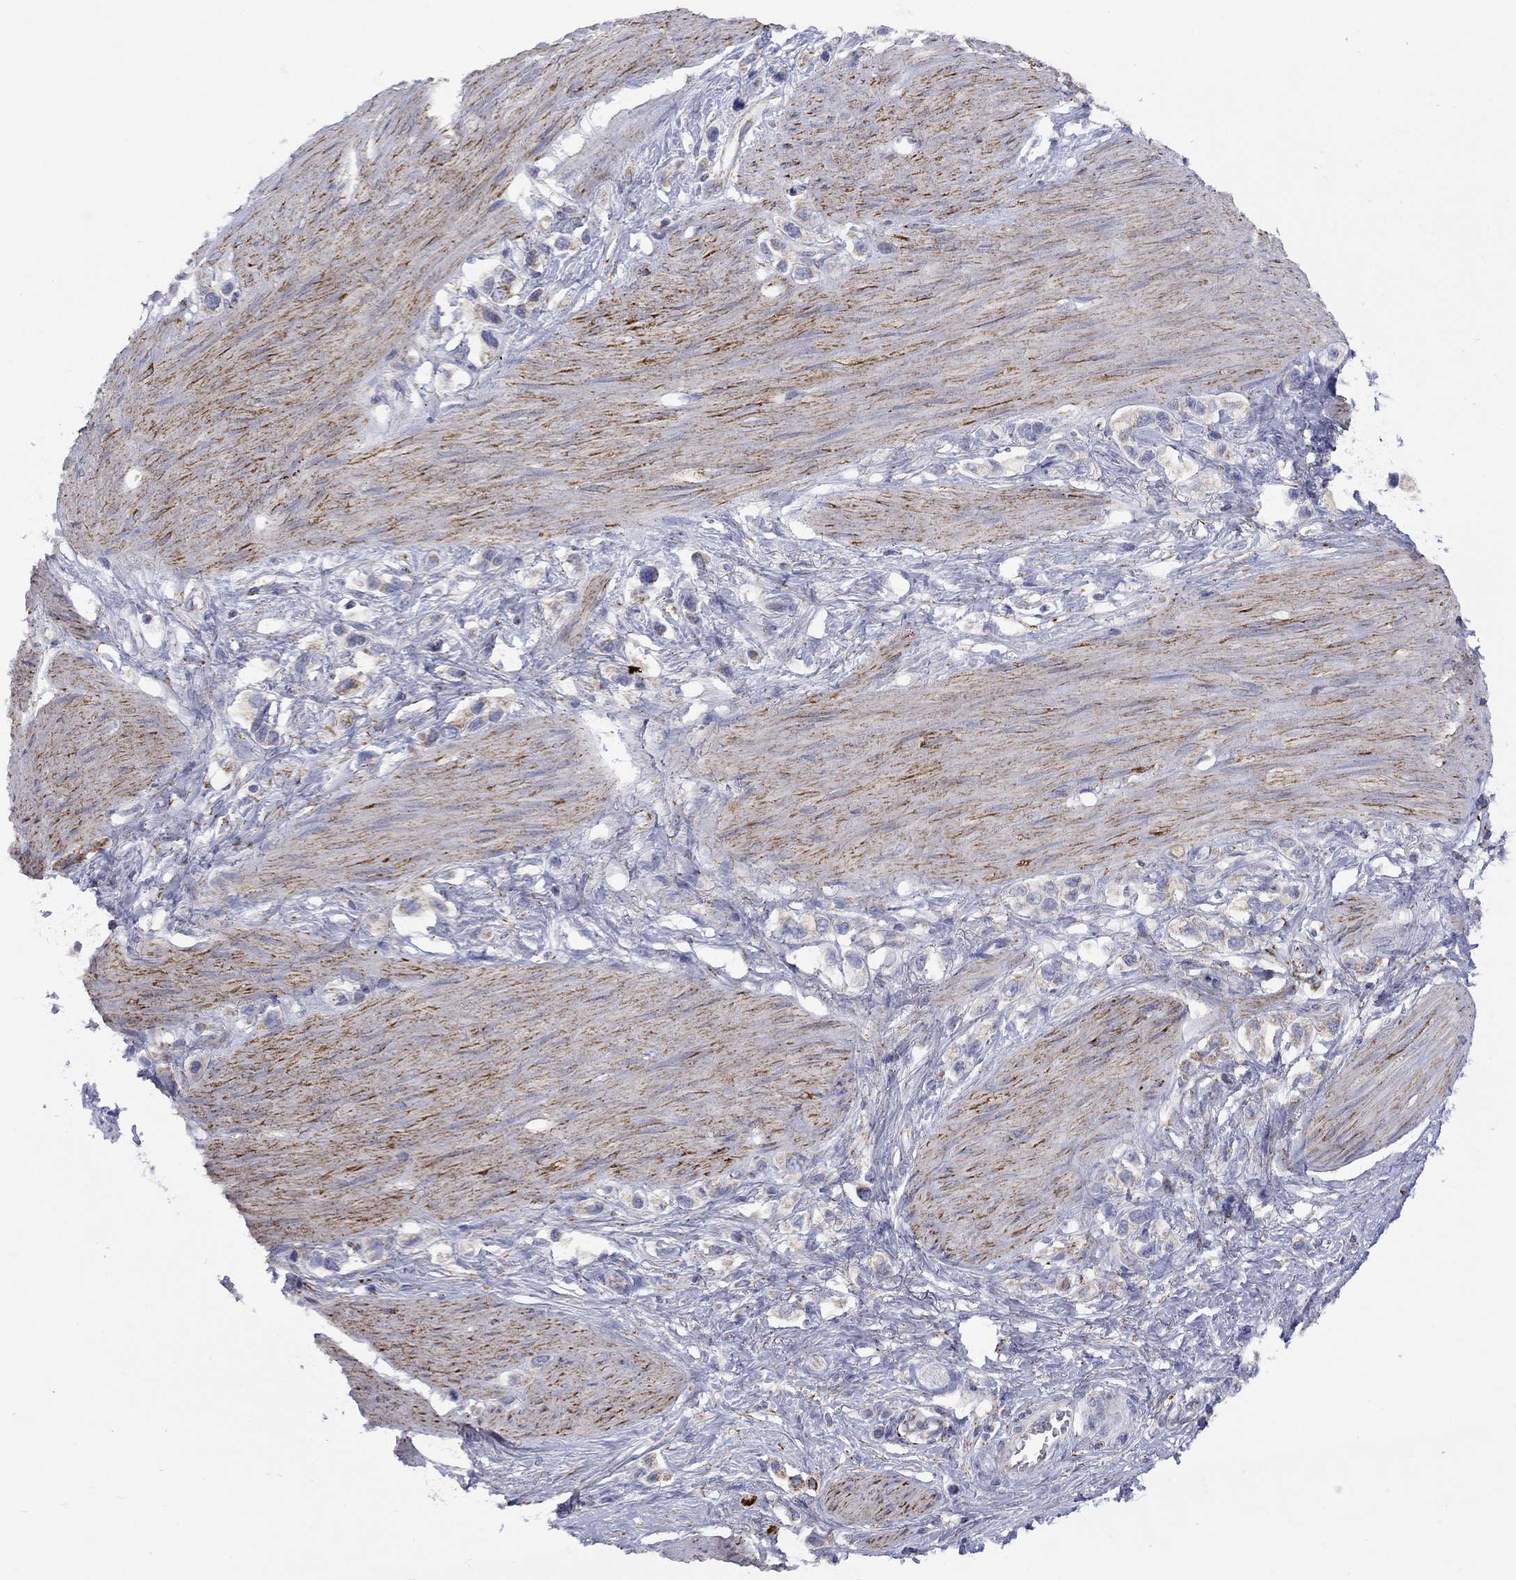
{"staining": {"intensity": "strong", "quantity": "<25%", "location": "cytoplasmic/membranous"}, "tissue": "stomach cancer", "cell_type": "Tumor cells", "image_type": "cancer", "snomed": [{"axis": "morphology", "description": "Normal tissue, NOS"}, {"axis": "morphology", "description": "Adenocarcinoma, NOS"}, {"axis": "morphology", "description": "Adenocarcinoma, High grade"}, {"axis": "topography", "description": "Stomach, upper"}, {"axis": "topography", "description": "Stomach"}], "caption": "Tumor cells display medium levels of strong cytoplasmic/membranous staining in about <25% of cells in stomach adenocarcinoma.", "gene": "CISD1", "patient": {"sex": "female", "age": 65}}